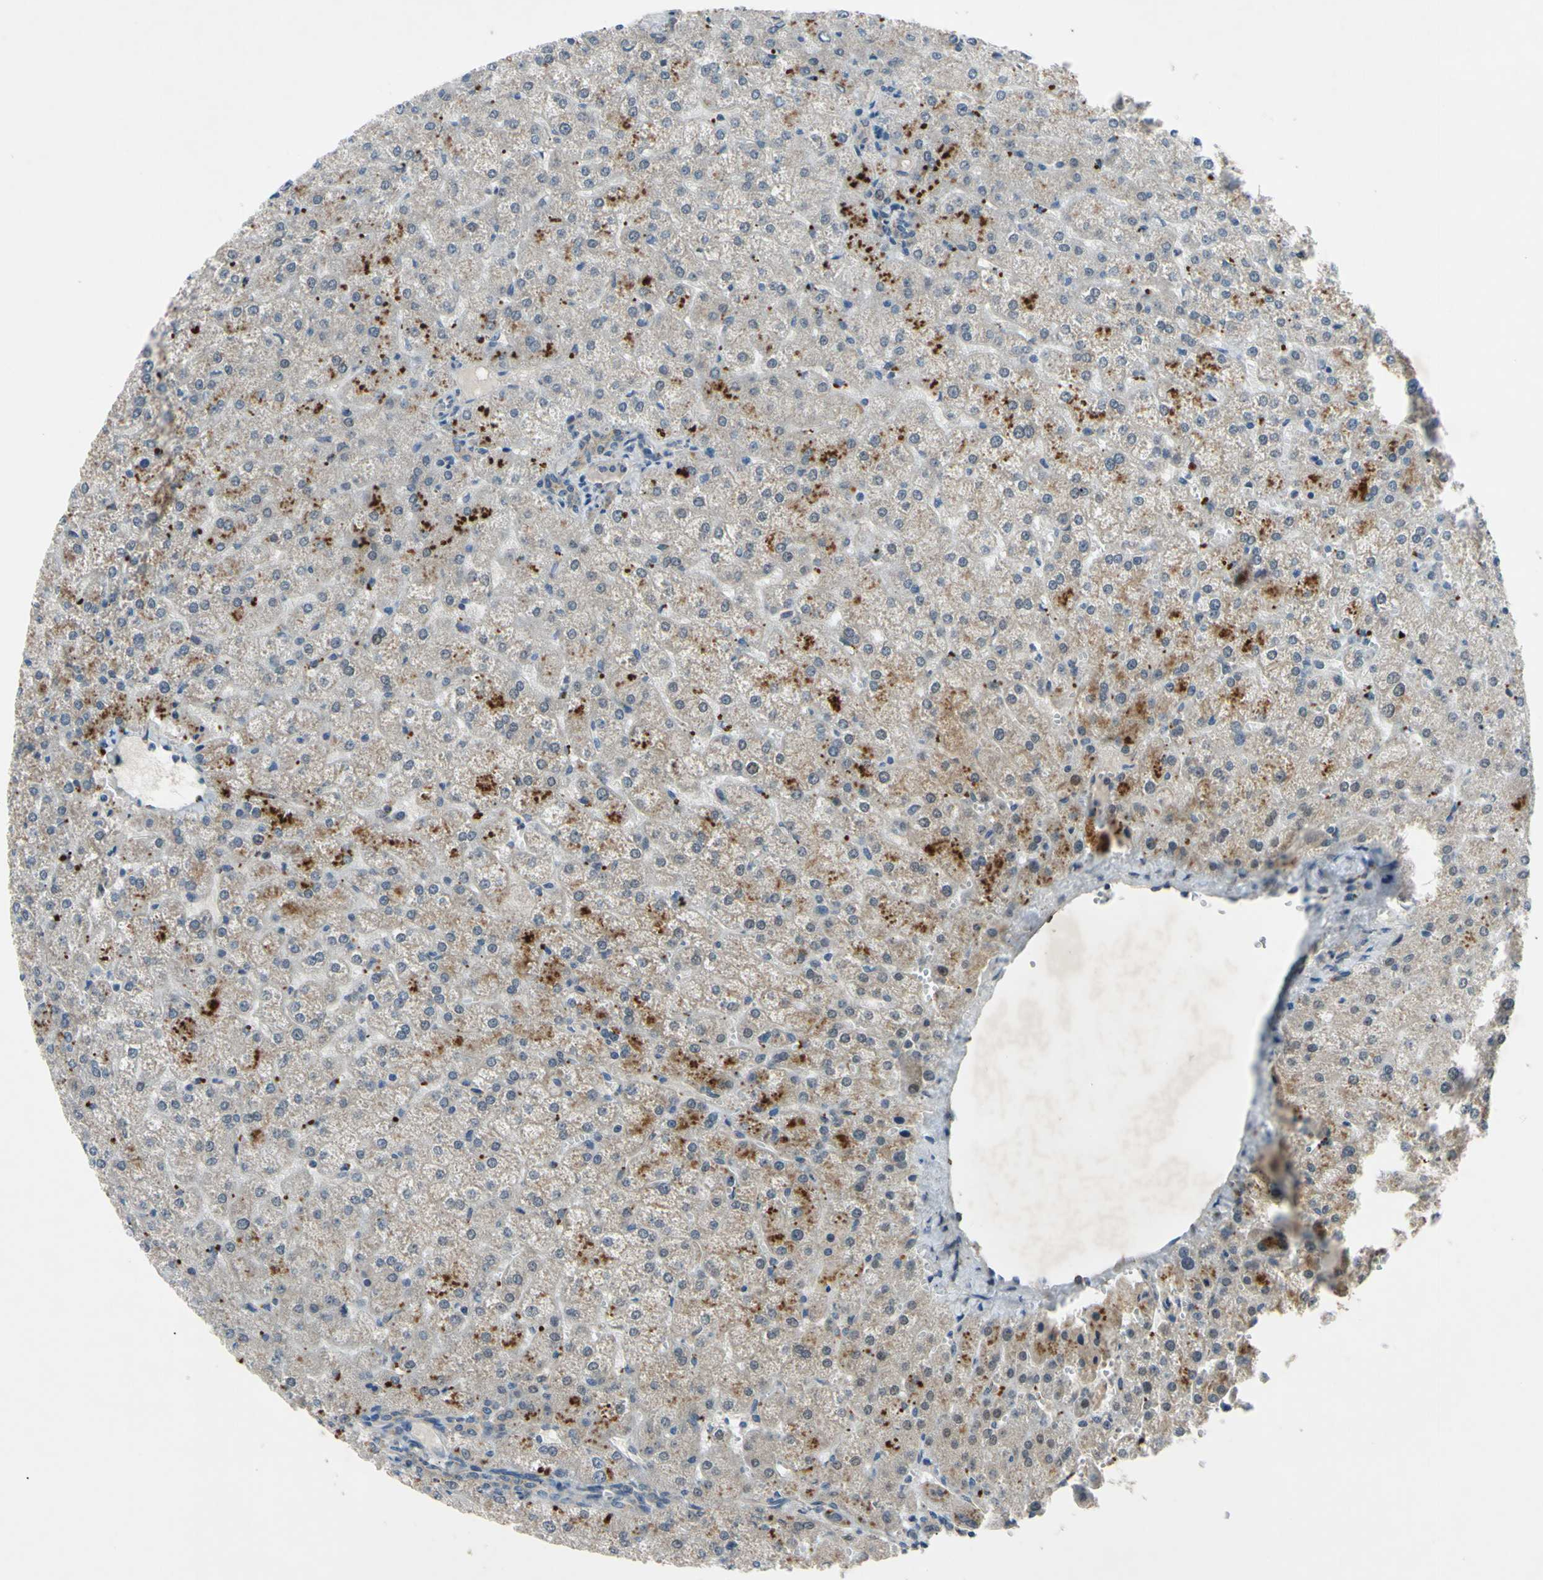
{"staining": {"intensity": "weak", "quantity": "<25%", "location": "cytoplasmic/membranous"}, "tissue": "liver", "cell_type": "Cholangiocytes", "image_type": "normal", "snomed": [{"axis": "morphology", "description": "Normal tissue, NOS"}, {"axis": "topography", "description": "Liver"}], "caption": "This is a histopathology image of IHC staining of normal liver, which shows no staining in cholangiocytes.", "gene": "HILPDA", "patient": {"sex": "female", "age": 32}}